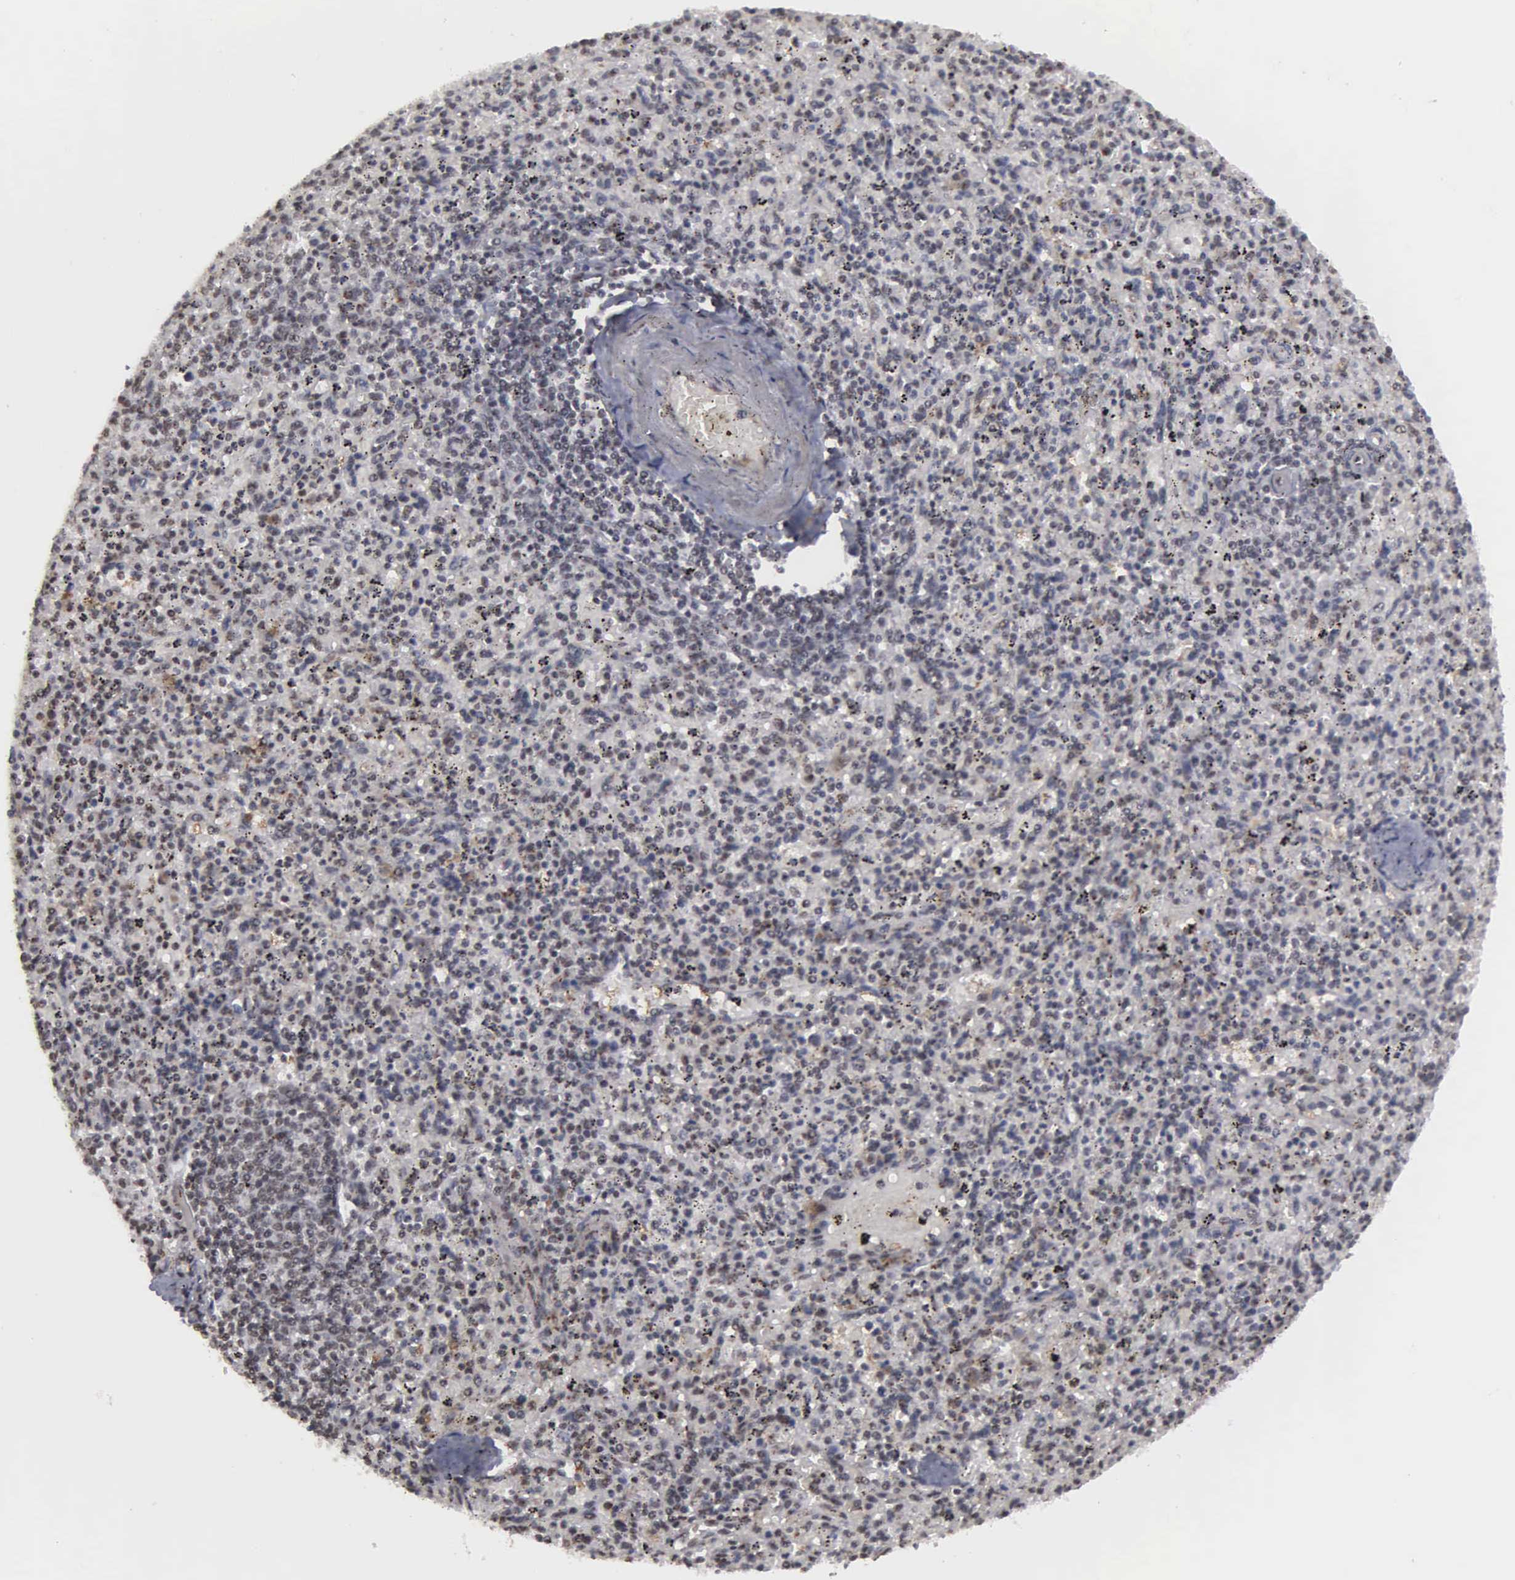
{"staining": {"intensity": "moderate", "quantity": ">75%", "location": "nuclear"}, "tissue": "spleen", "cell_type": "Cells in red pulp", "image_type": "normal", "snomed": [{"axis": "morphology", "description": "Normal tissue, NOS"}, {"axis": "topography", "description": "Spleen"}], "caption": "IHC staining of normal spleen, which displays medium levels of moderate nuclear positivity in about >75% of cells in red pulp indicating moderate nuclear protein expression. The staining was performed using DAB (brown) for protein detection and nuclei were counterstained in hematoxylin (blue).", "gene": "GTF2A1", "patient": {"sex": "male", "age": 72}}